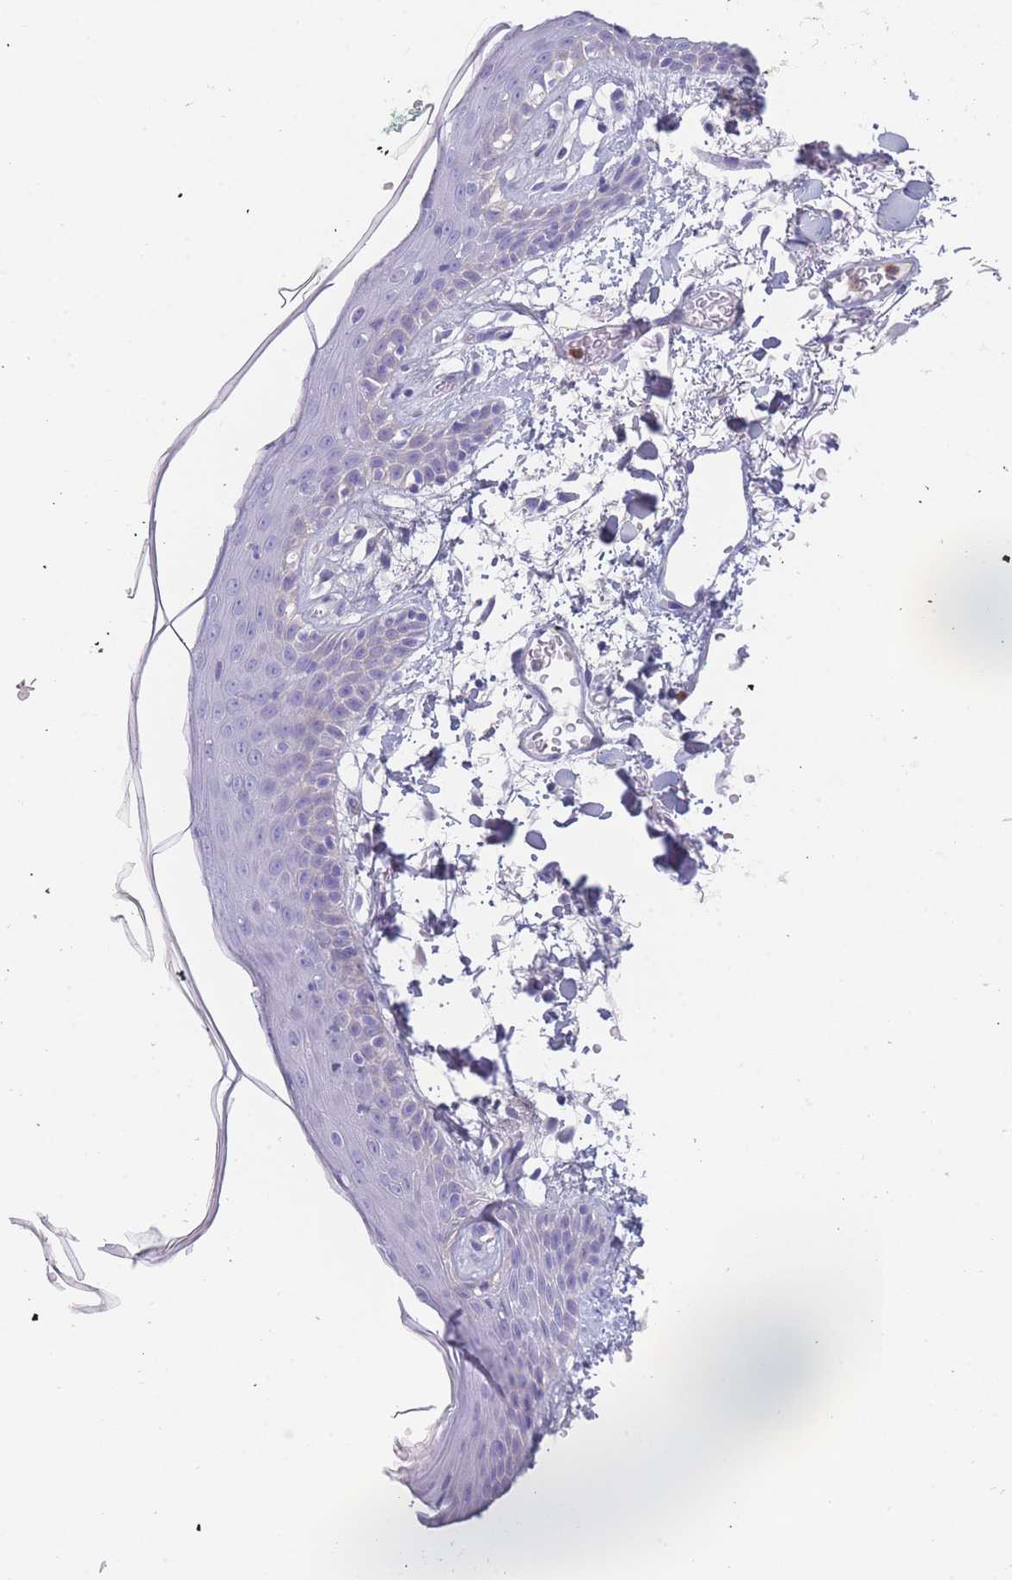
{"staining": {"intensity": "negative", "quantity": "none", "location": "none"}, "tissue": "skin", "cell_type": "Fibroblasts", "image_type": "normal", "snomed": [{"axis": "morphology", "description": "Normal tissue, NOS"}, {"axis": "topography", "description": "Skin"}], "caption": "Immunohistochemical staining of normal human skin shows no significant expression in fibroblasts.", "gene": "ZNF627", "patient": {"sex": "male", "age": 79}}